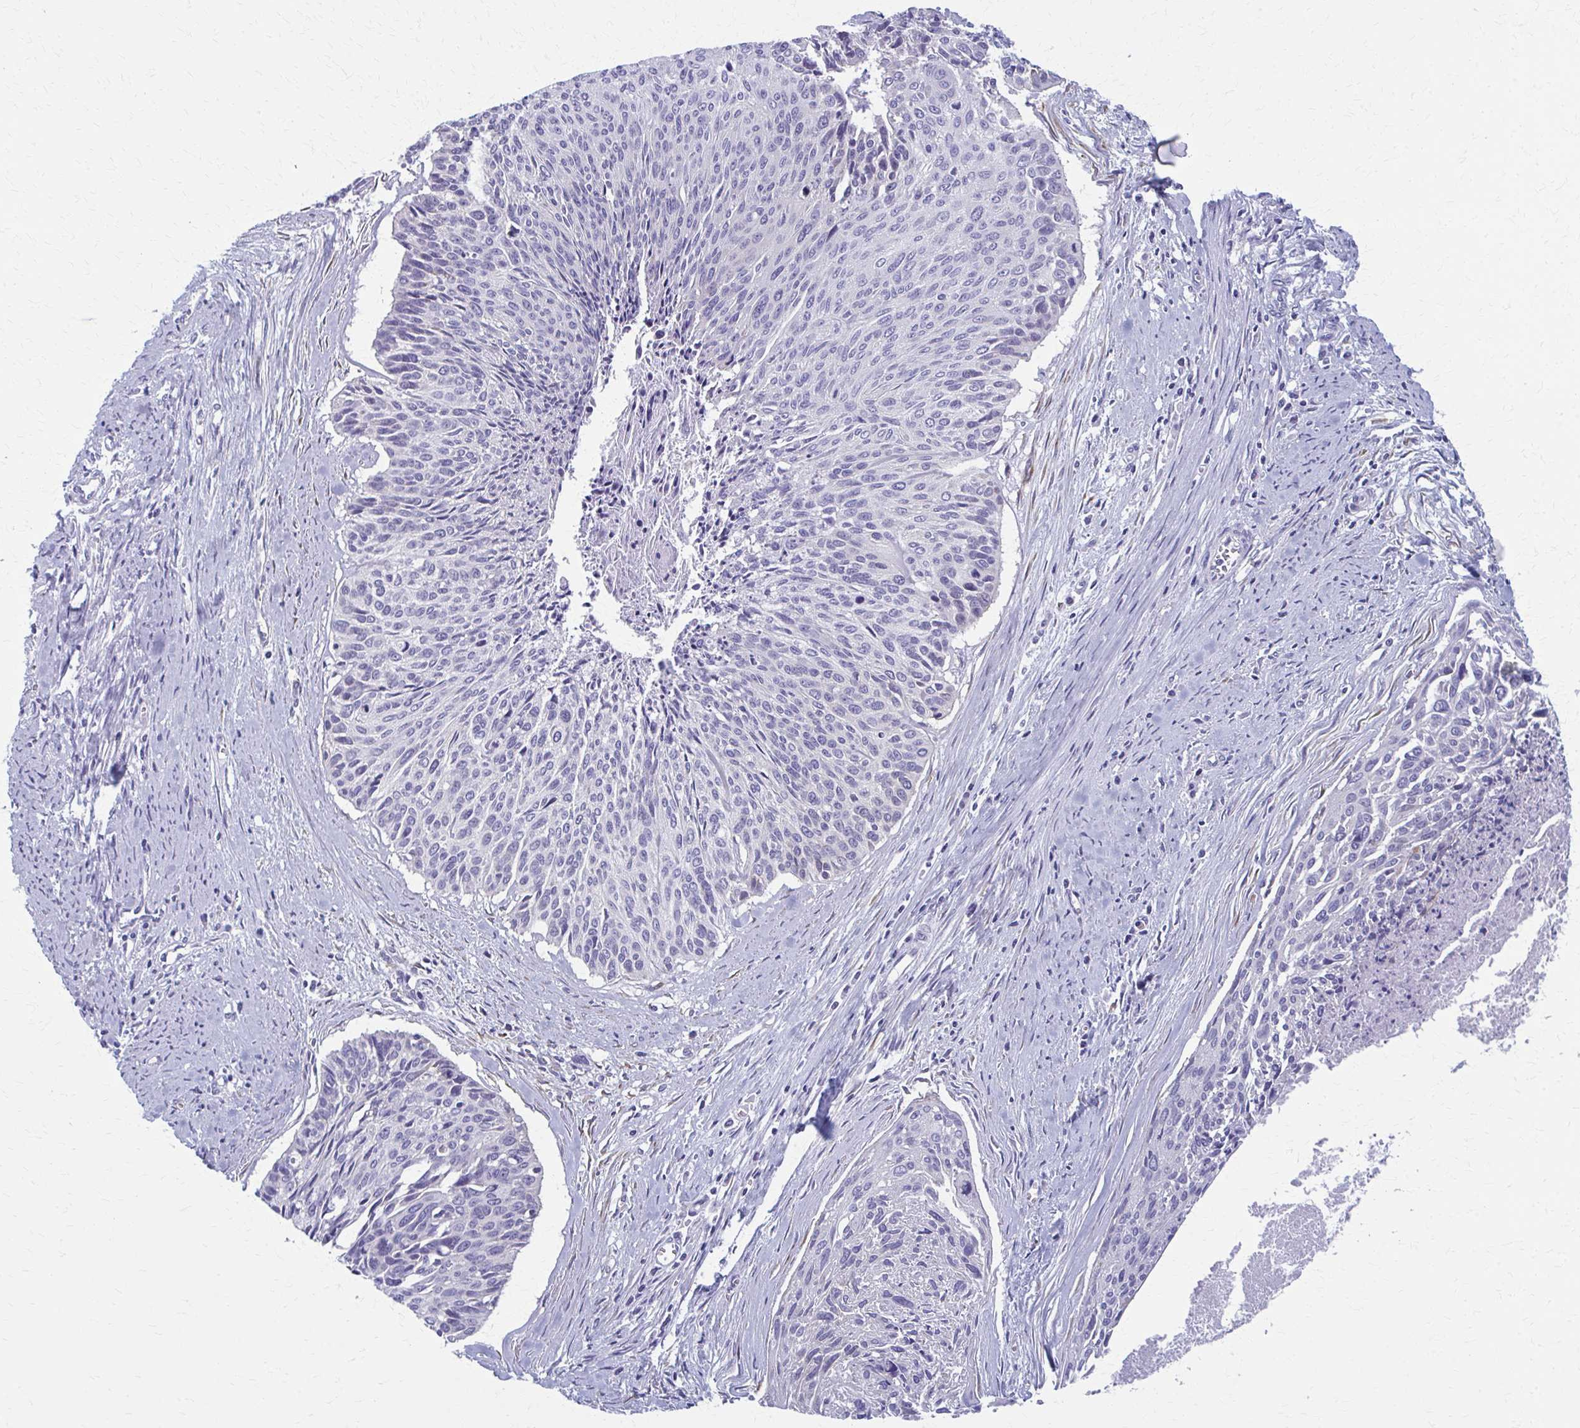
{"staining": {"intensity": "negative", "quantity": "none", "location": "none"}, "tissue": "cervical cancer", "cell_type": "Tumor cells", "image_type": "cancer", "snomed": [{"axis": "morphology", "description": "Squamous cell carcinoma, NOS"}, {"axis": "topography", "description": "Cervix"}], "caption": "High power microscopy photomicrograph of an immunohistochemistry (IHC) micrograph of cervical cancer (squamous cell carcinoma), revealing no significant positivity in tumor cells. (DAB IHC with hematoxylin counter stain).", "gene": "SPATS2L", "patient": {"sex": "female", "age": 55}}